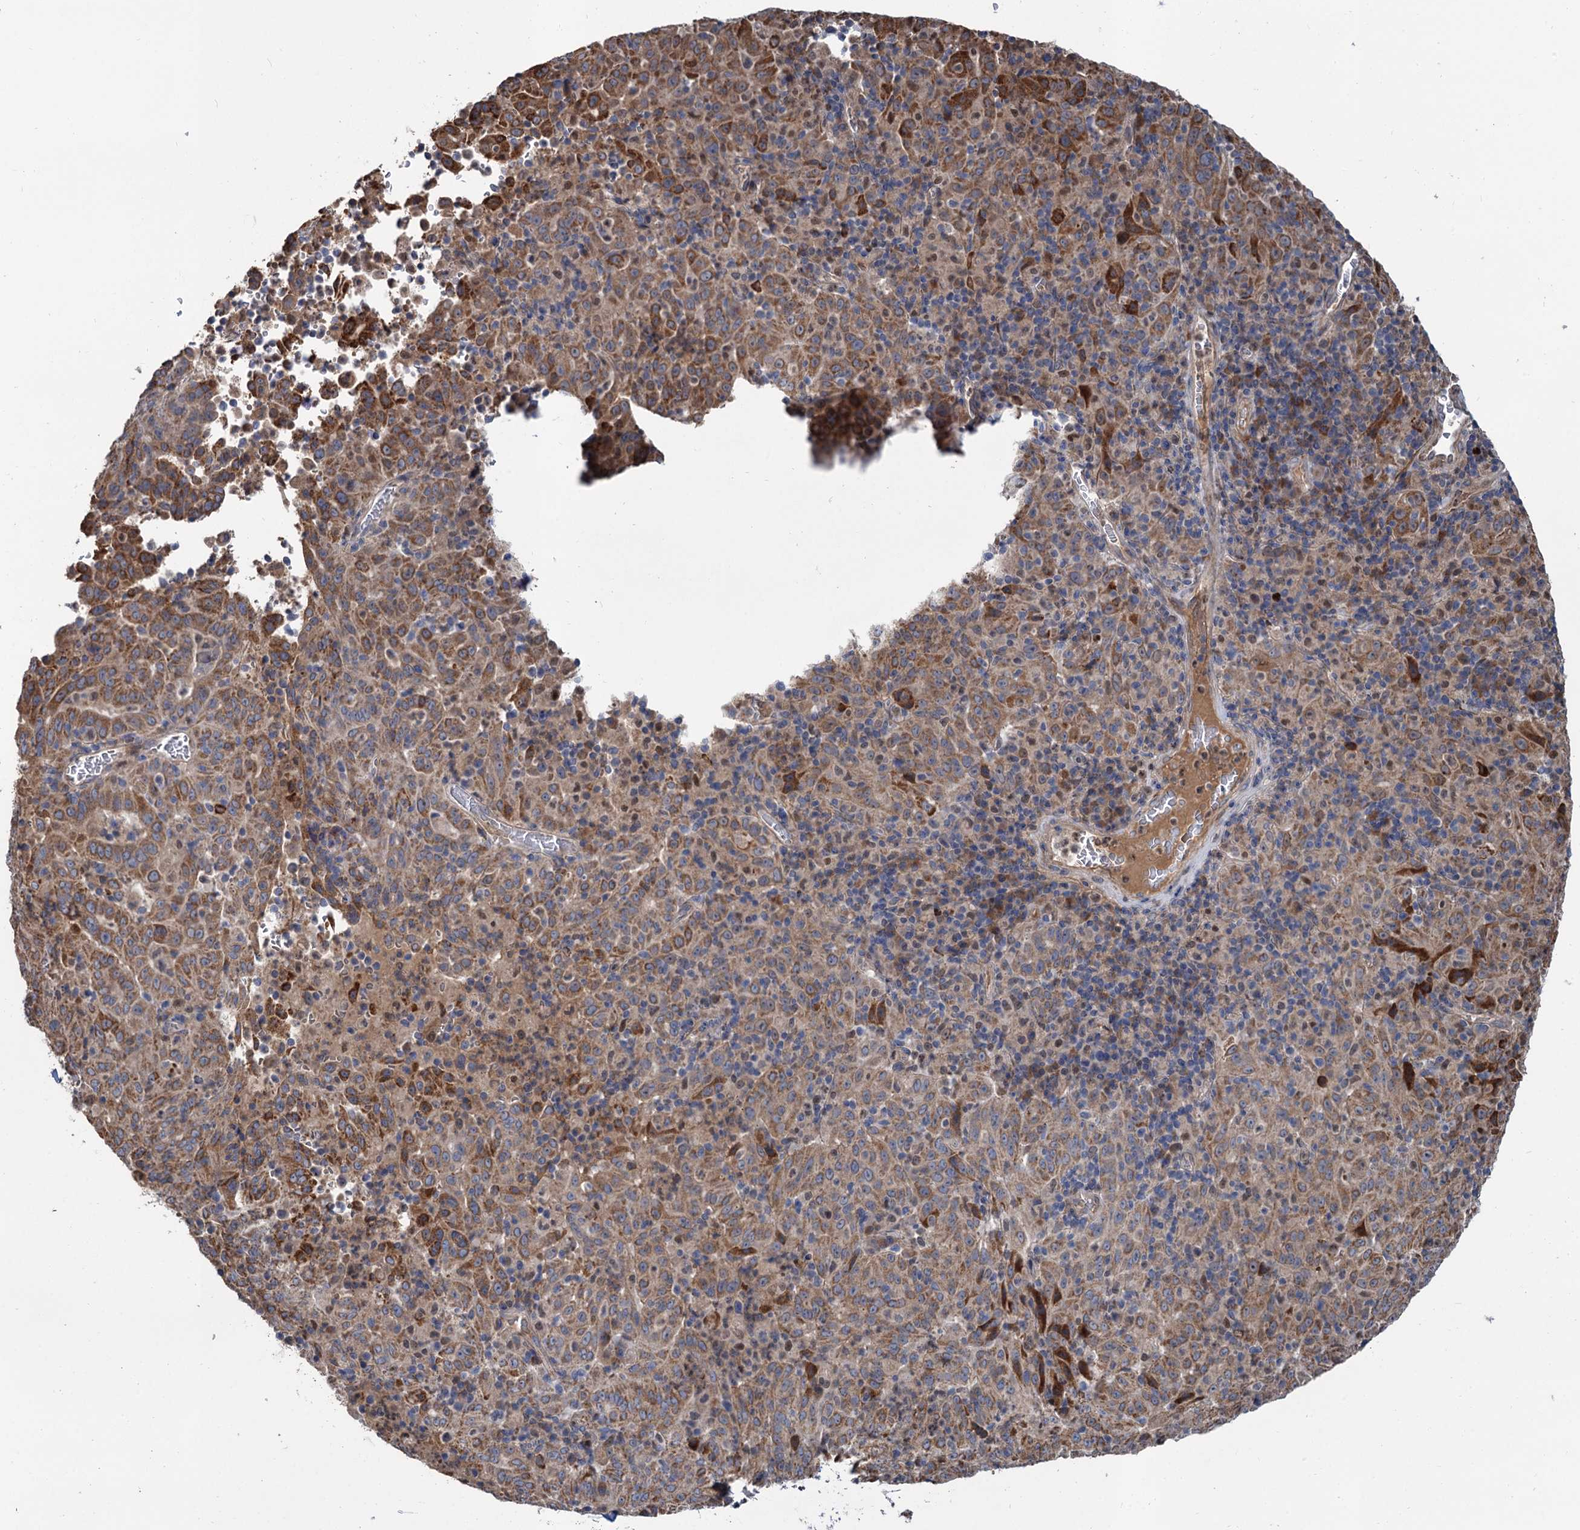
{"staining": {"intensity": "moderate", "quantity": ">75%", "location": "cytoplasmic/membranous"}, "tissue": "pancreatic cancer", "cell_type": "Tumor cells", "image_type": "cancer", "snomed": [{"axis": "morphology", "description": "Adenocarcinoma, NOS"}, {"axis": "topography", "description": "Pancreas"}], "caption": "Immunohistochemistry of human pancreatic adenocarcinoma demonstrates medium levels of moderate cytoplasmic/membranous expression in approximately >75% of tumor cells. Using DAB (brown) and hematoxylin (blue) stains, captured at high magnification using brightfield microscopy.", "gene": "ALKBH7", "patient": {"sex": "male", "age": 63}}